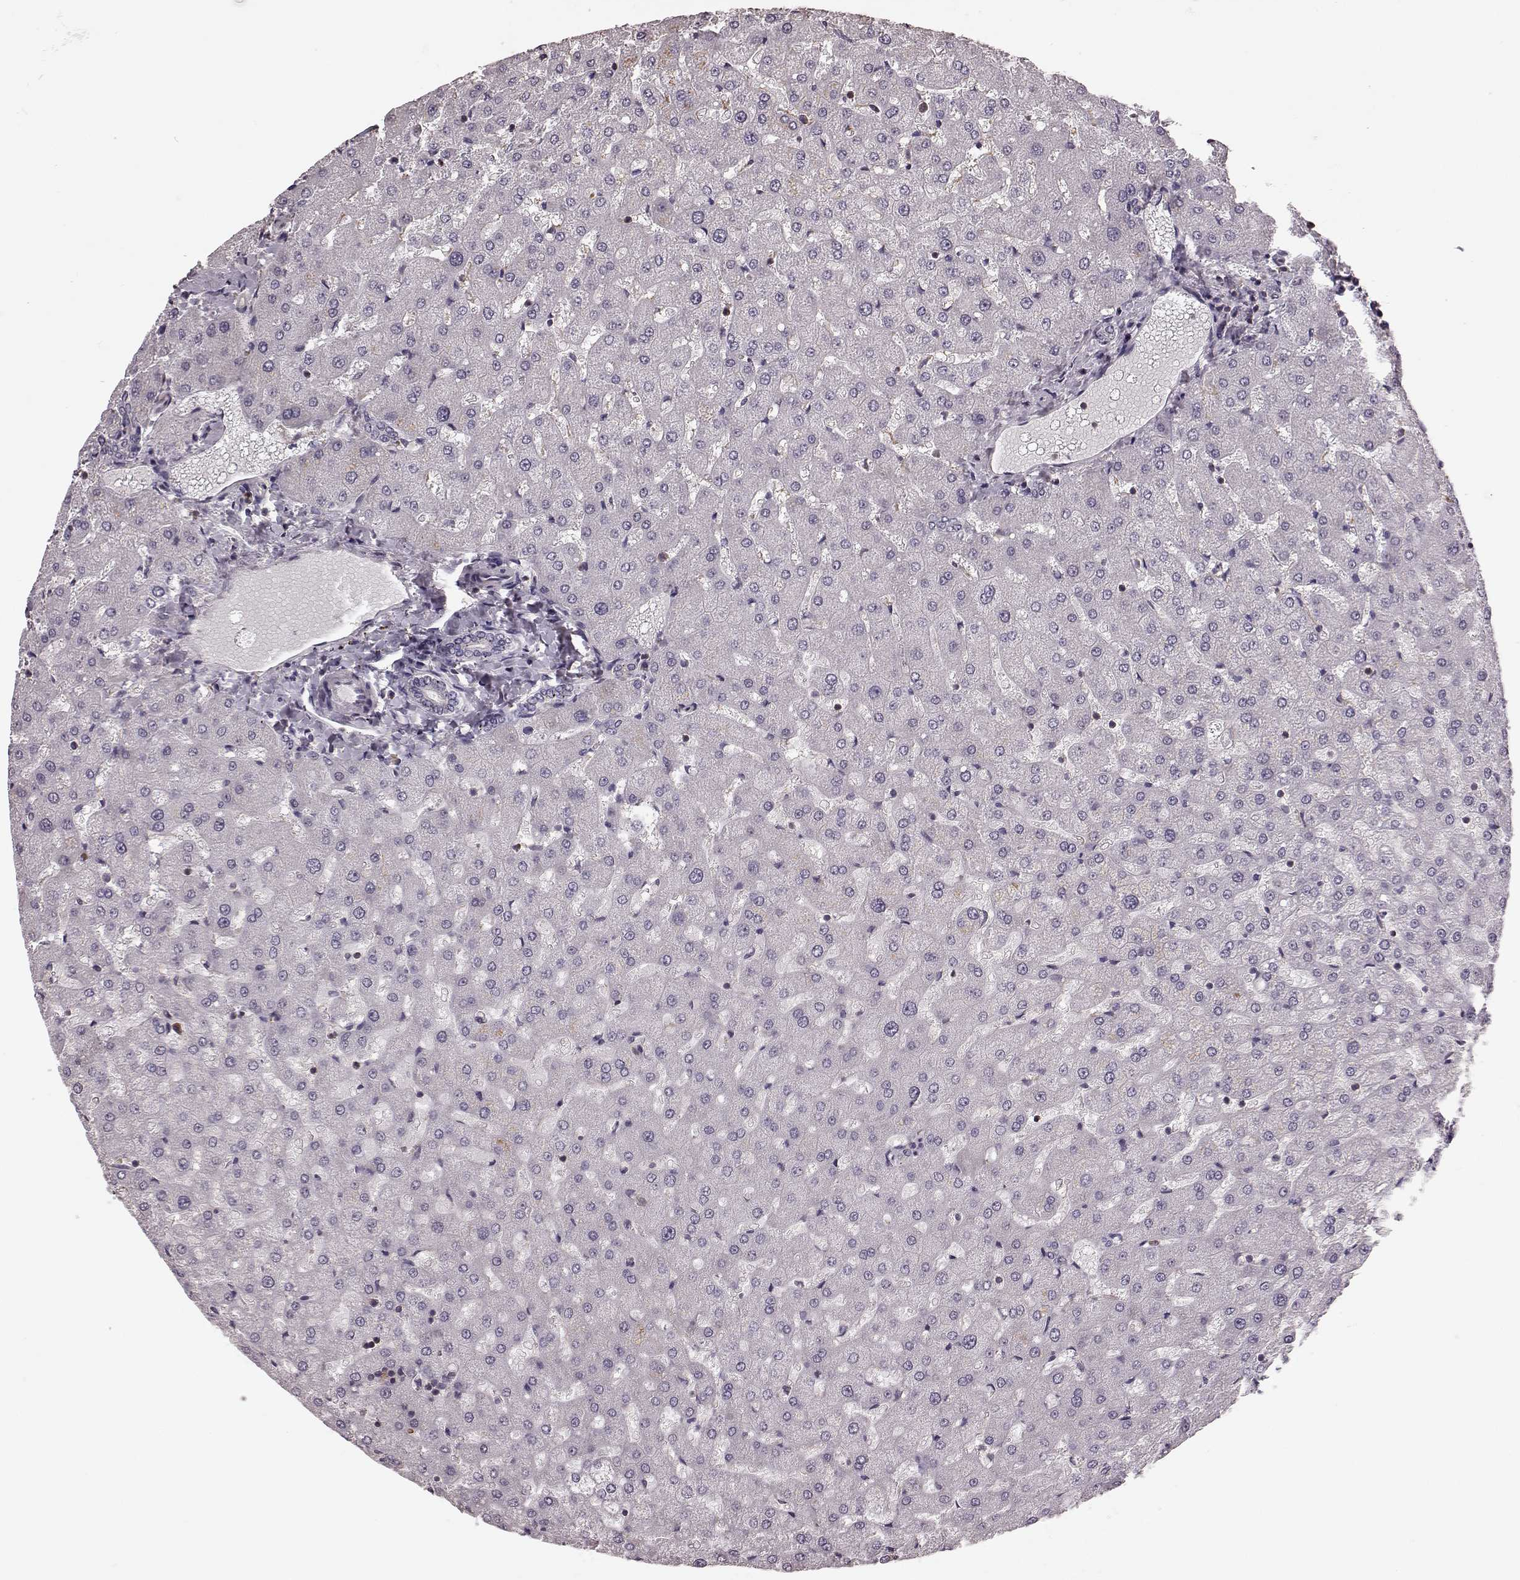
{"staining": {"intensity": "negative", "quantity": "none", "location": "none"}, "tissue": "liver", "cell_type": "Cholangiocytes", "image_type": "normal", "snomed": [{"axis": "morphology", "description": "Normal tissue, NOS"}, {"axis": "topography", "description": "Liver"}], "caption": "A high-resolution photomicrograph shows IHC staining of normal liver, which demonstrates no significant staining in cholangiocytes.", "gene": "PDCD1", "patient": {"sex": "female", "age": 50}}